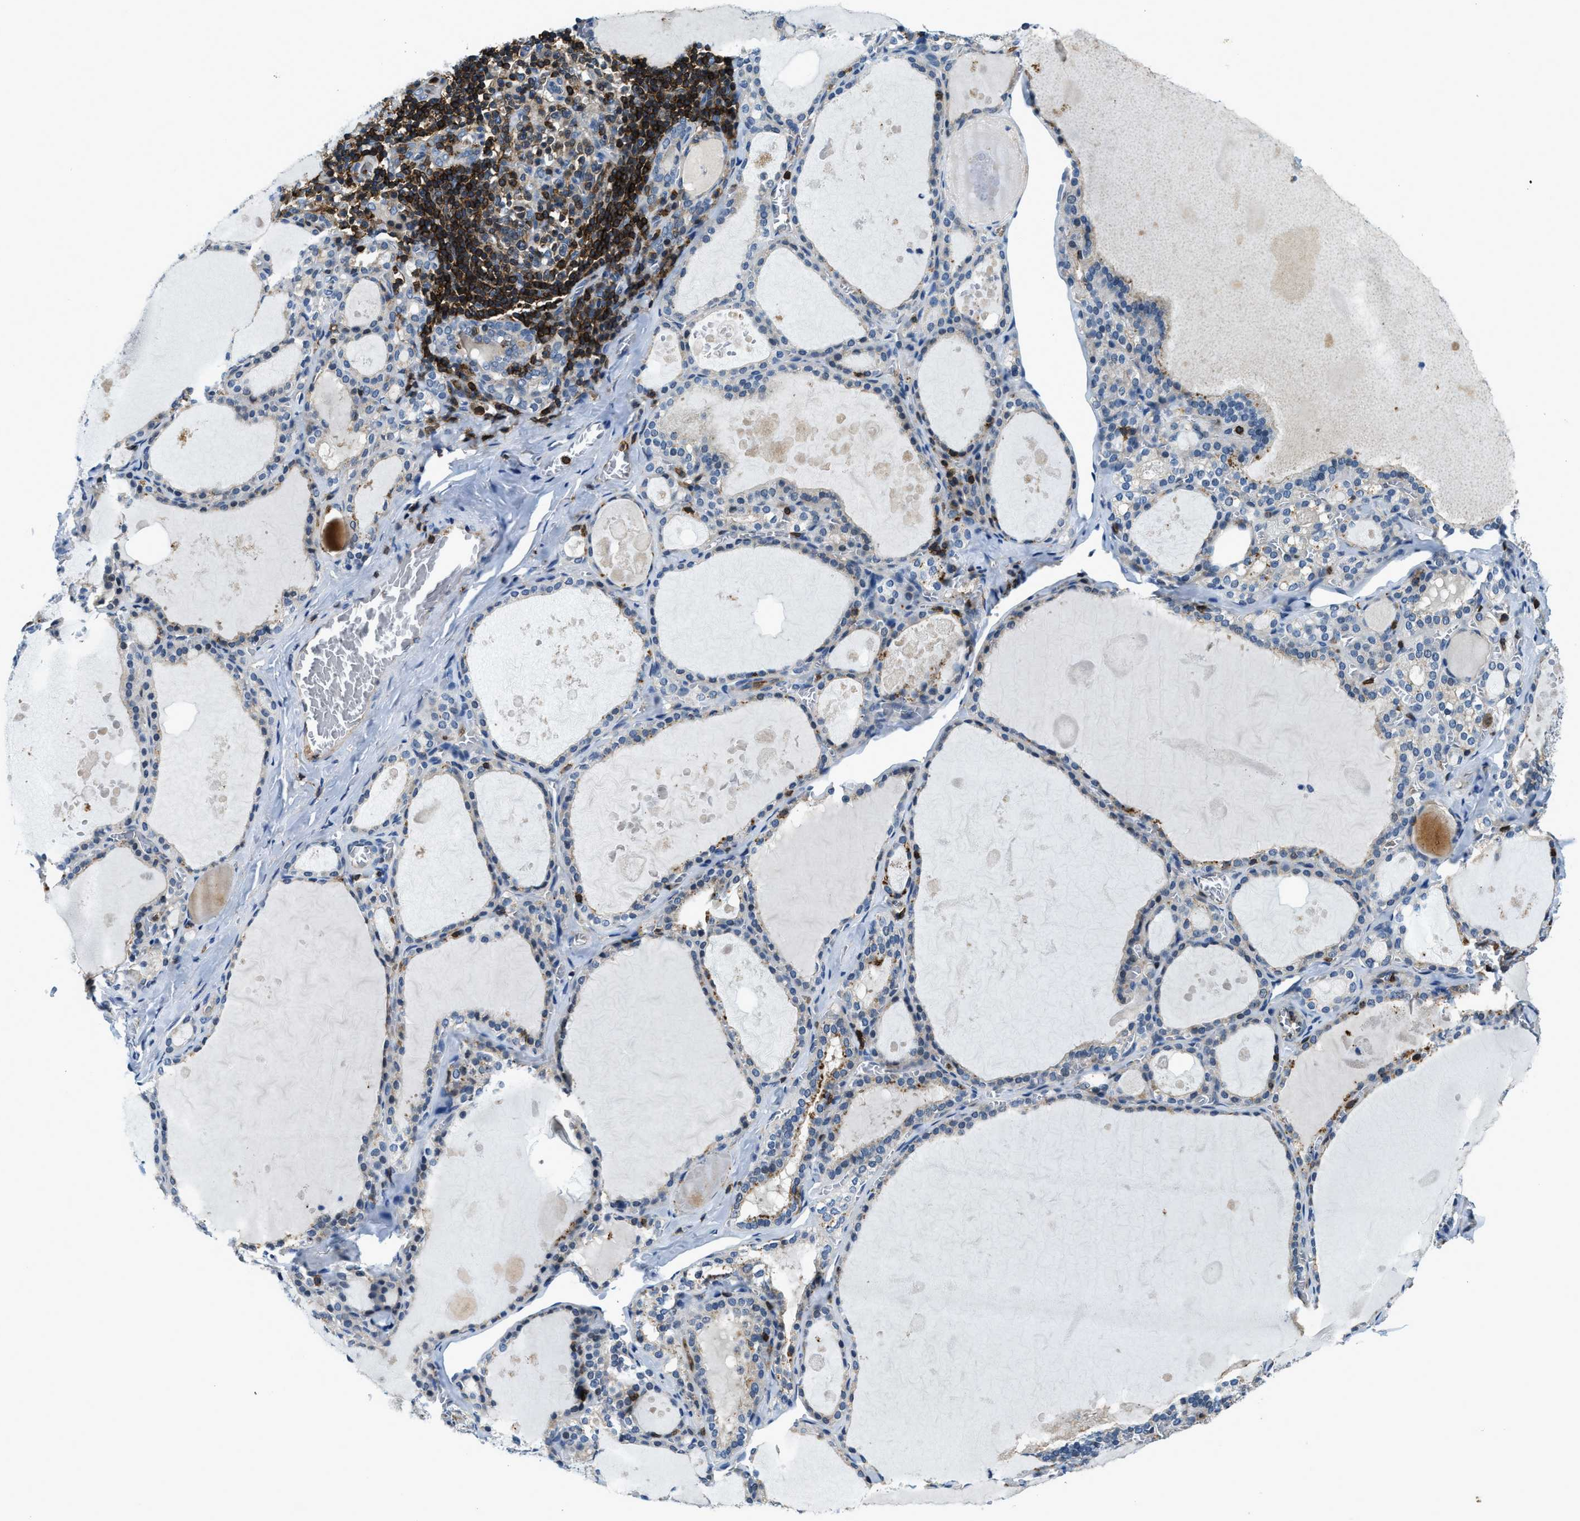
{"staining": {"intensity": "weak", "quantity": "<25%", "location": "cytoplasmic/membranous"}, "tissue": "thyroid gland", "cell_type": "Glandular cells", "image_type": "normal", "snomed": [{"axis": "morphology", "description": "Normal tissue, NOS"}, {"axis": "topography", "description": "Thyroid gland"}], "caption": "A high-resolution histopathology image shows immunohistochemistry staining of normal thyroid gland, which exhibits no significant positivity in glandular cells. (DAB (3,3'-diaminobenzidine) IHC visualized using brightfield microscopy, high magnification).", "gene": "MYO1G", "patient": {"sex": "male", "age": 56}}